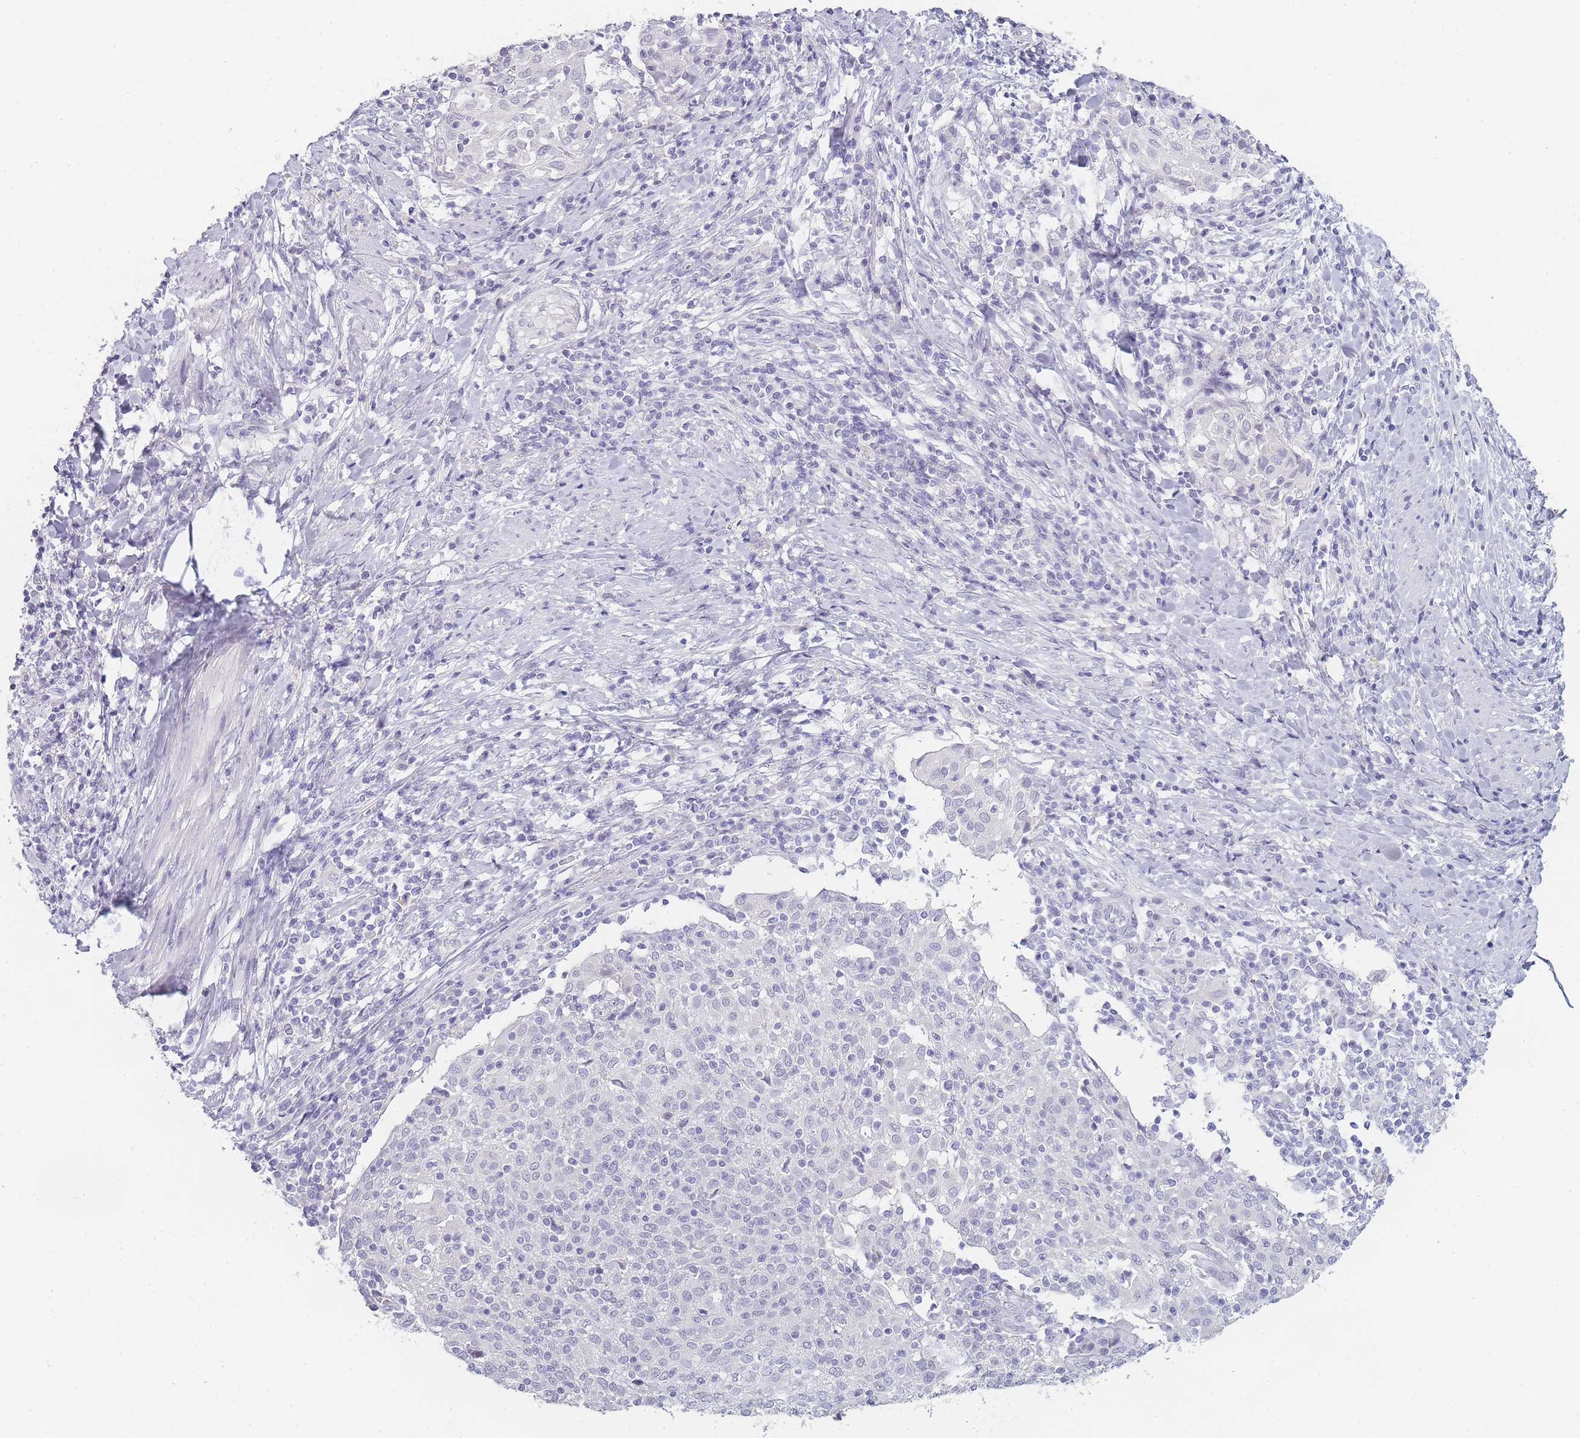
{"staining": {"intensity": "negative", "quantity": "none", "location": "none"}, "tissue": "cervical cancer", "cell_type": "Tumor cells", "image_type": "cancer", "snomed": [{"axis": "morphology", "description": "Squamous cell carcinoma, NOS"}, {"axis": "topography", "description": "Cervix"}], "caption": "There is no significant positivity in tumor cells of cervical squamous cell carcinoma.", "gene": "INS", "patient": {"sex": "female", "age": 52}}